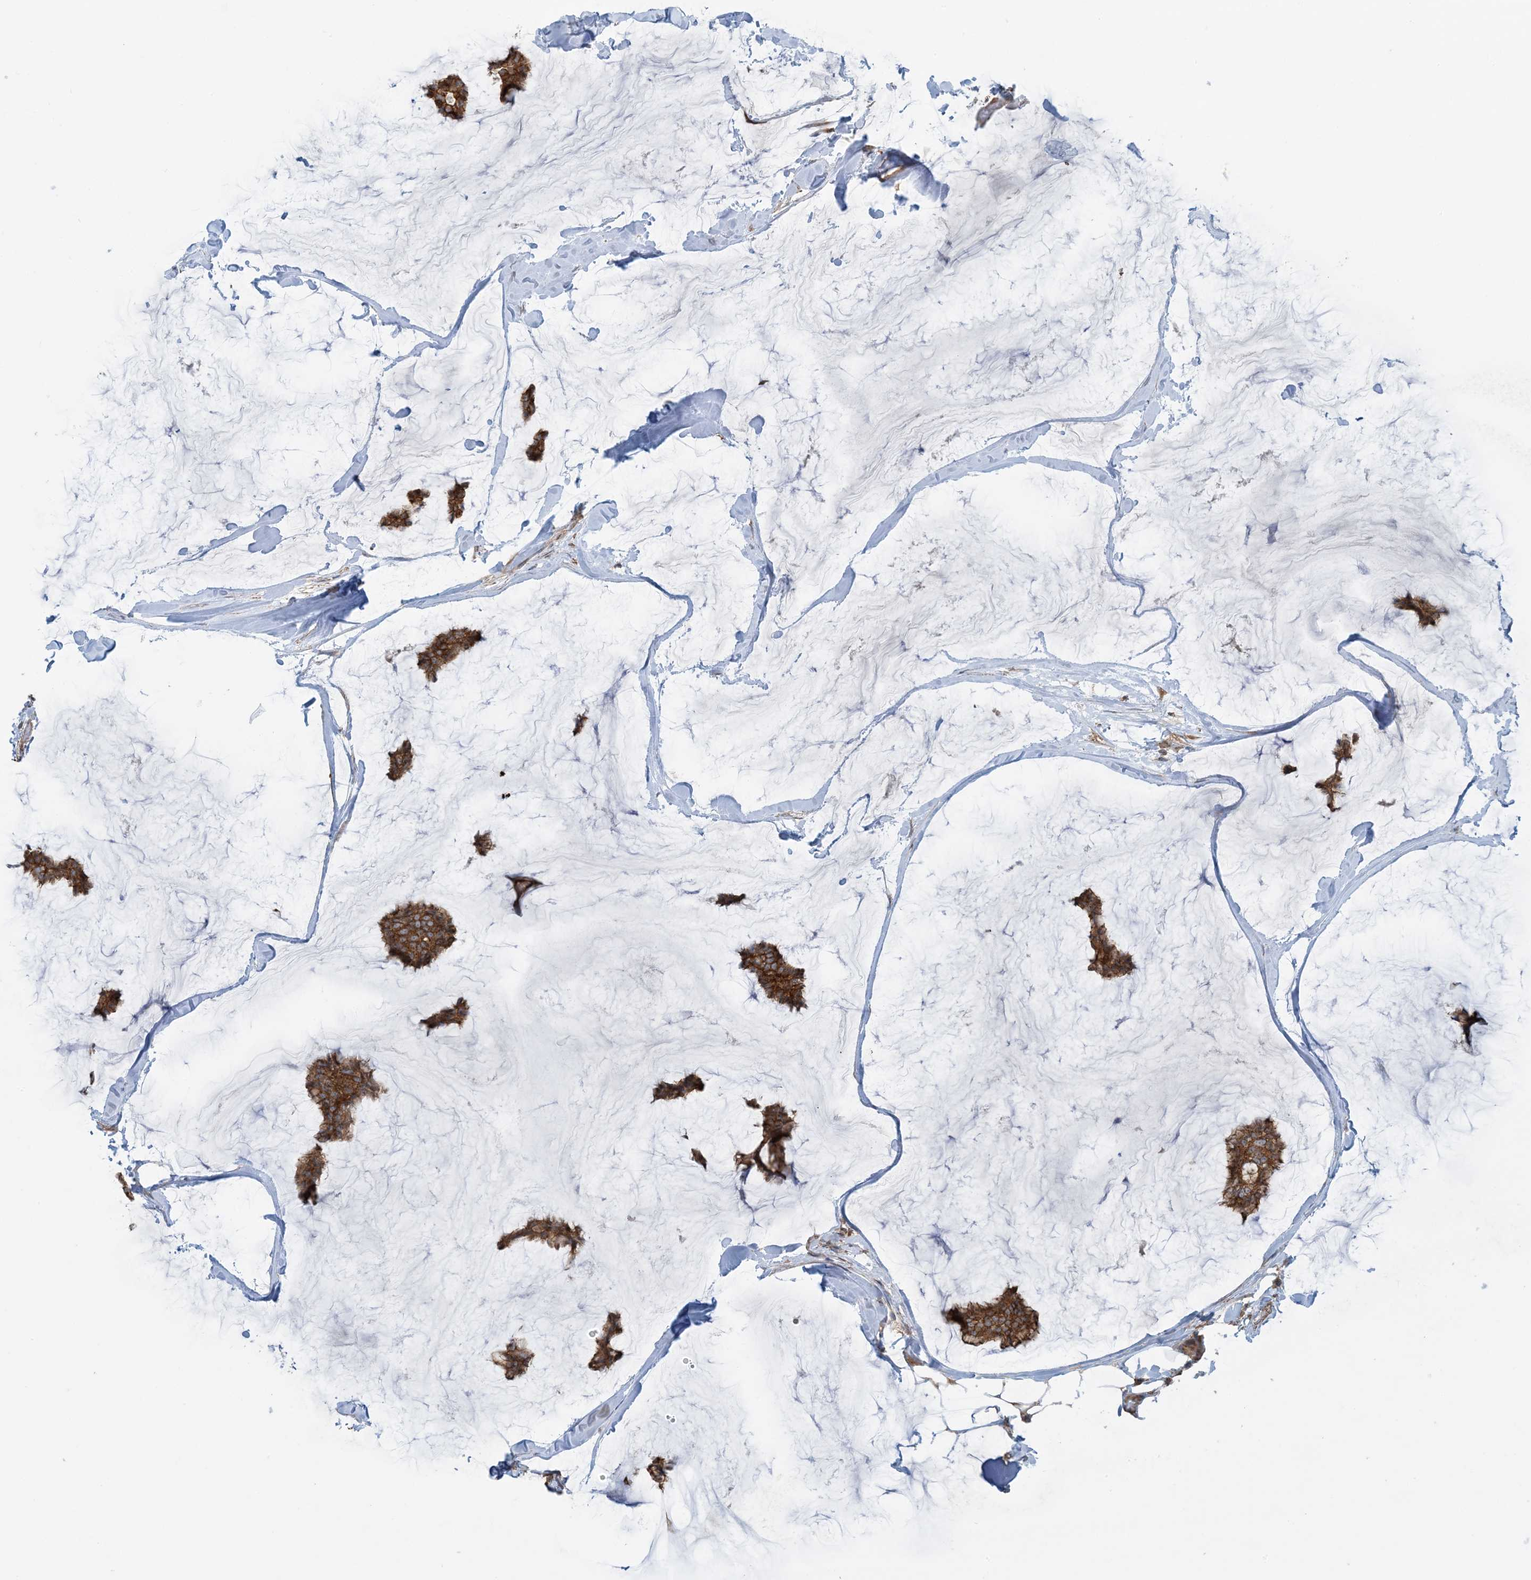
{"staining": {"intensity": "strong", "quantity": ">75%", "location": "cytoplasmic/membranous"}, "tissue": "breast cancer", "cell_type": "Tumor cells", "image_type": "cancer", "snomed": [{"axis": "morphology", "description": "Duct carcinoma"}, {"axis": "topography", "description": "Breast"}], "caption": "Human breast cancer stained with a brown dye shows strong cytoplasmic/membranous positive expression in approximately >75% of tumor cells.", "gene": "STAM2", "patient": {"sex": "female", "age": 93}}